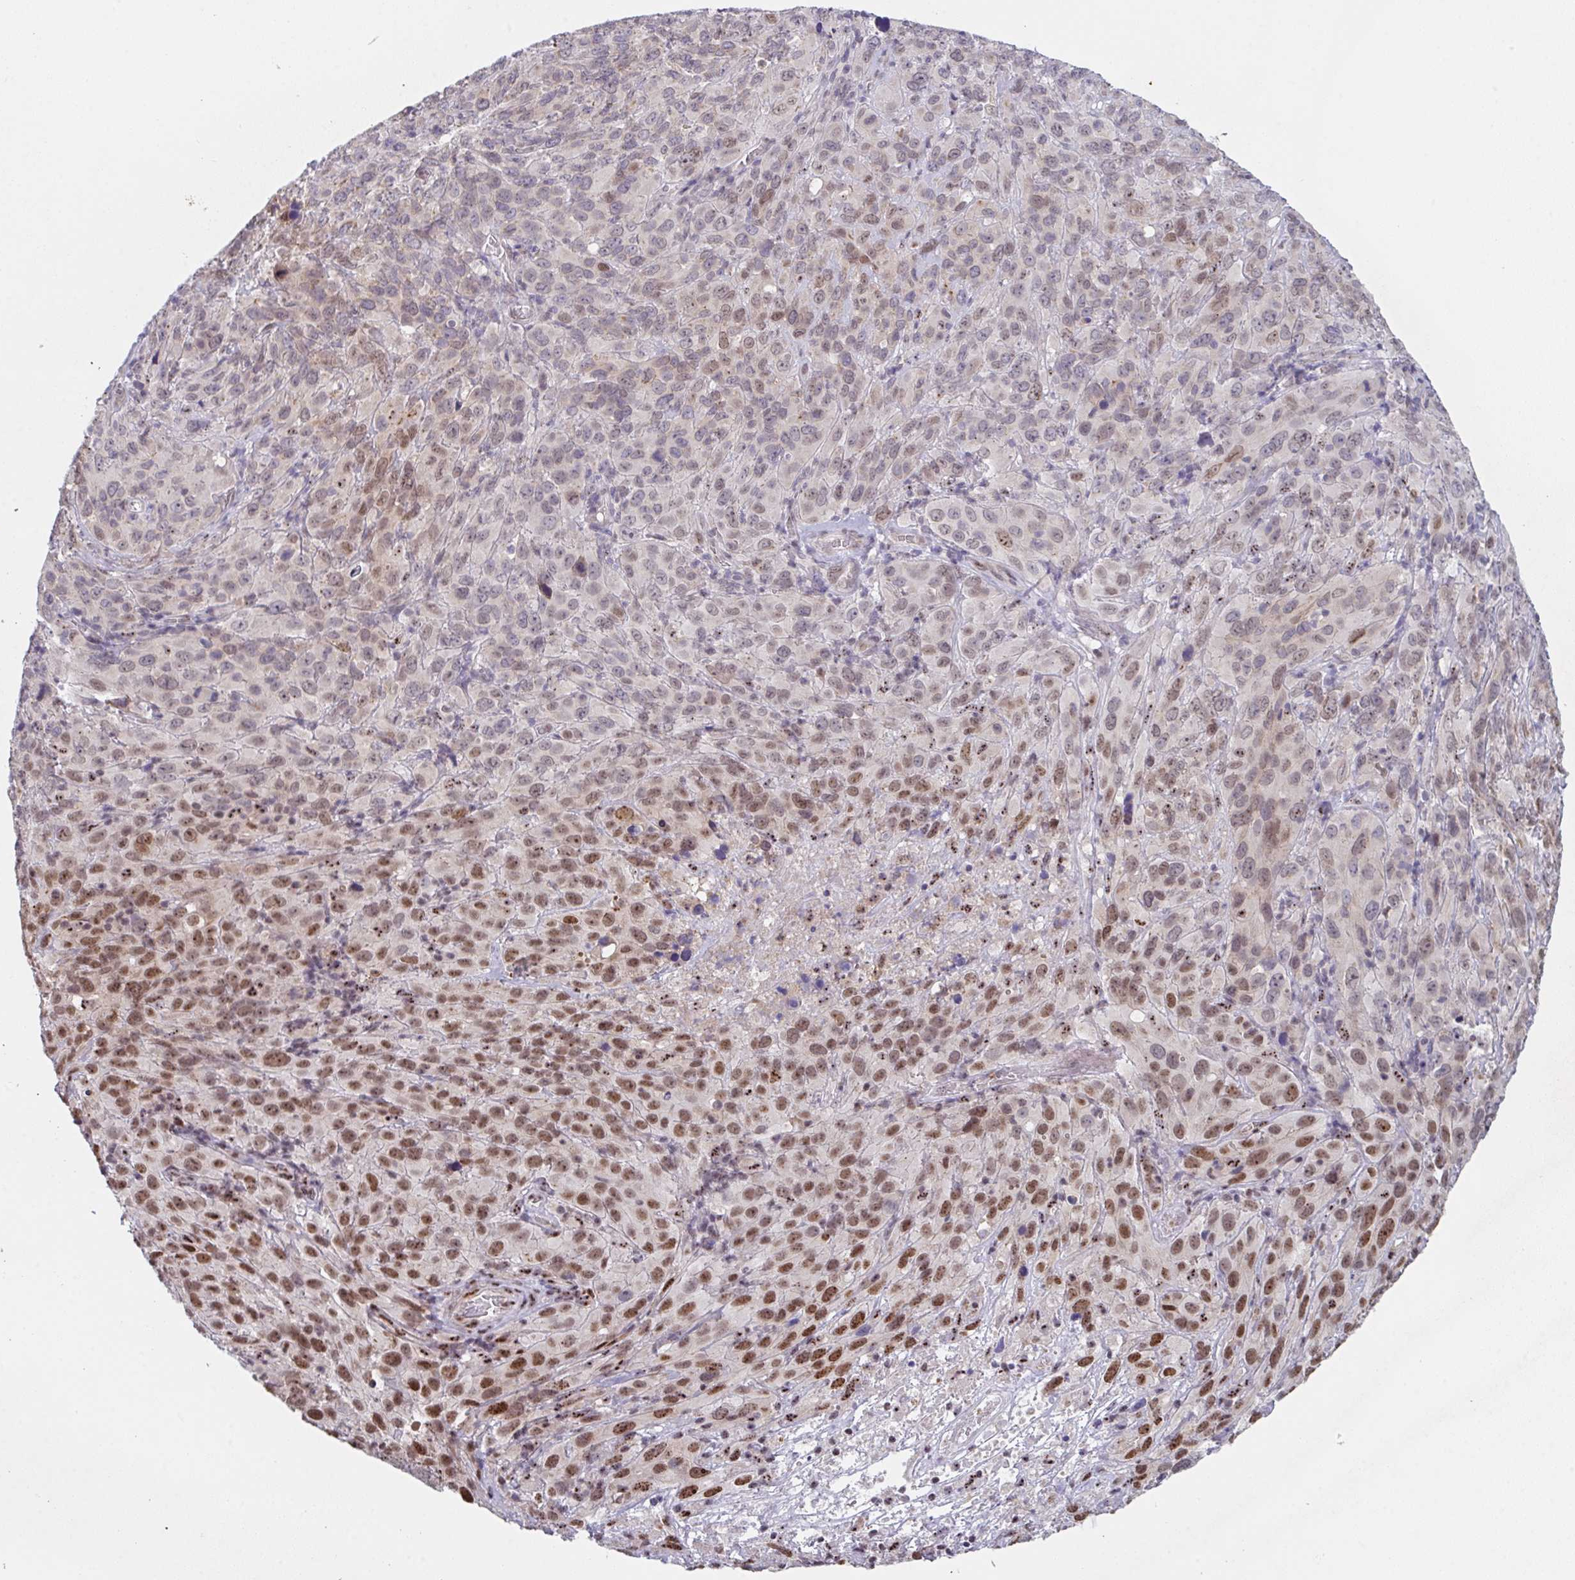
{"staining": {"intensity": "moderate", "quantity": "25%-75%", "location": "nuclear"}, "tissue": "cervical cancer", "cell_type": "Tumor cells", "image_type": "cancer", "snomed": [{"axis": "morphology", "description": "Squamous cell carcinoma, NOS"}, {"axis": "topography", "description": "Cervix"}], "caption": "A medium amount of moderate nuclear expression is present in approximately 25%-75% of tumor cells in cervical squamous cell carcinoma tissue. The staining was performed using DAB (3,3'-diaminobenzidine) to visualize the protein expression in brown, while the nuclei were stained in blue with hematoxylin (Magnification: 20x).", "gene": "RBM18", "patient": {"sex": "female", "age": 51}}